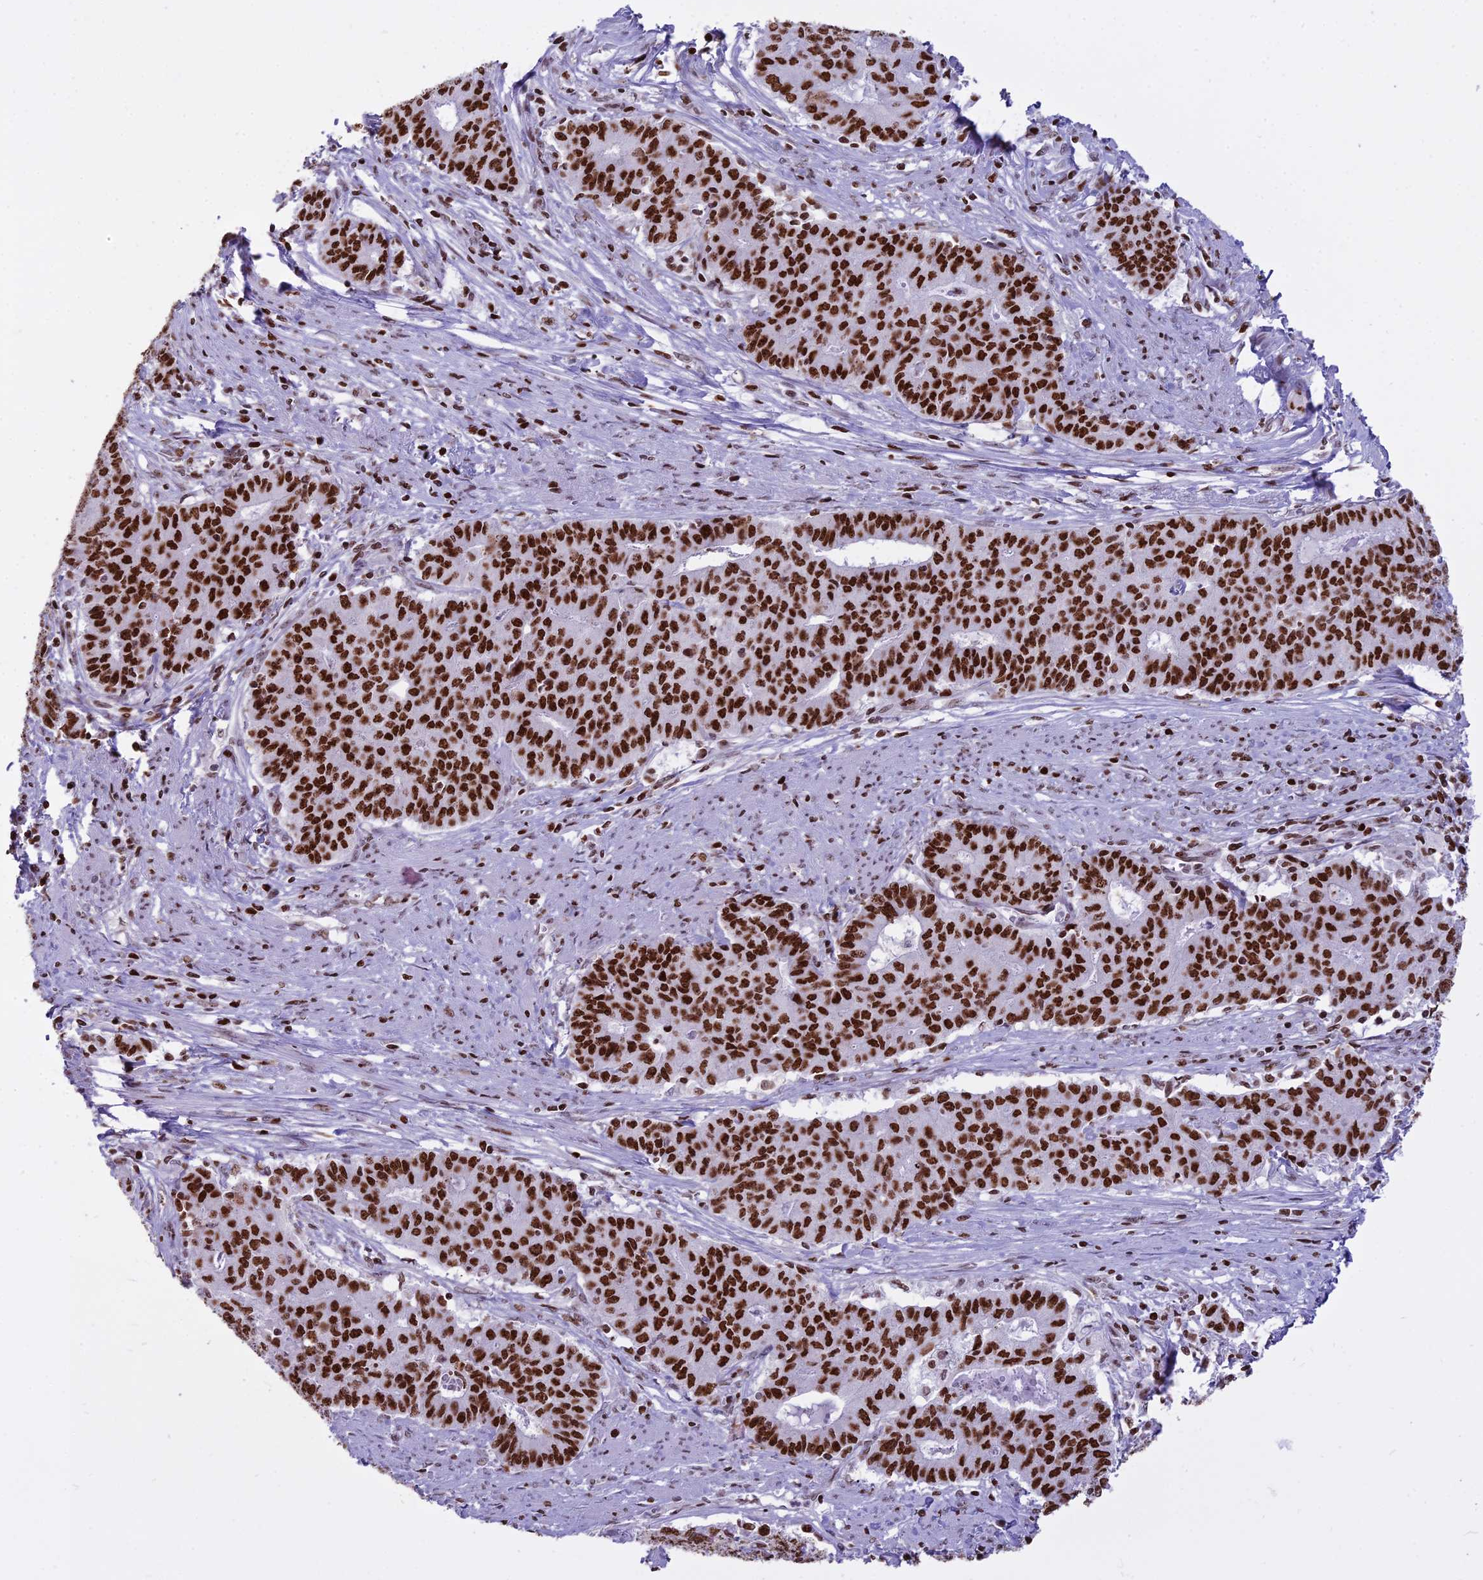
{"staining": {"intensity": "strong", "quantity": ">75%", "location": "nuclear"}, "tissue": "endometrial cancer", "cell_type": "Tumor cells", "image_type": "cancer", "snomed": [{"axis": "morphology", "description": "Adenocarcinoma, NOS"}, {"axis": "topography", "description": "Endometrium"}], "caption": "DAB immunohistochemical staining of human endometrial adenocarcinoma reveals strong nuclear protein positivity in about >75% of tumor cells. The protein of interest is stained brown, and the nuclei are stained in blue (DAB IHC with brightfield microscopy, high magnification).", "gene": "PARP1", "patient": {"sex": "female", "age": 59}}